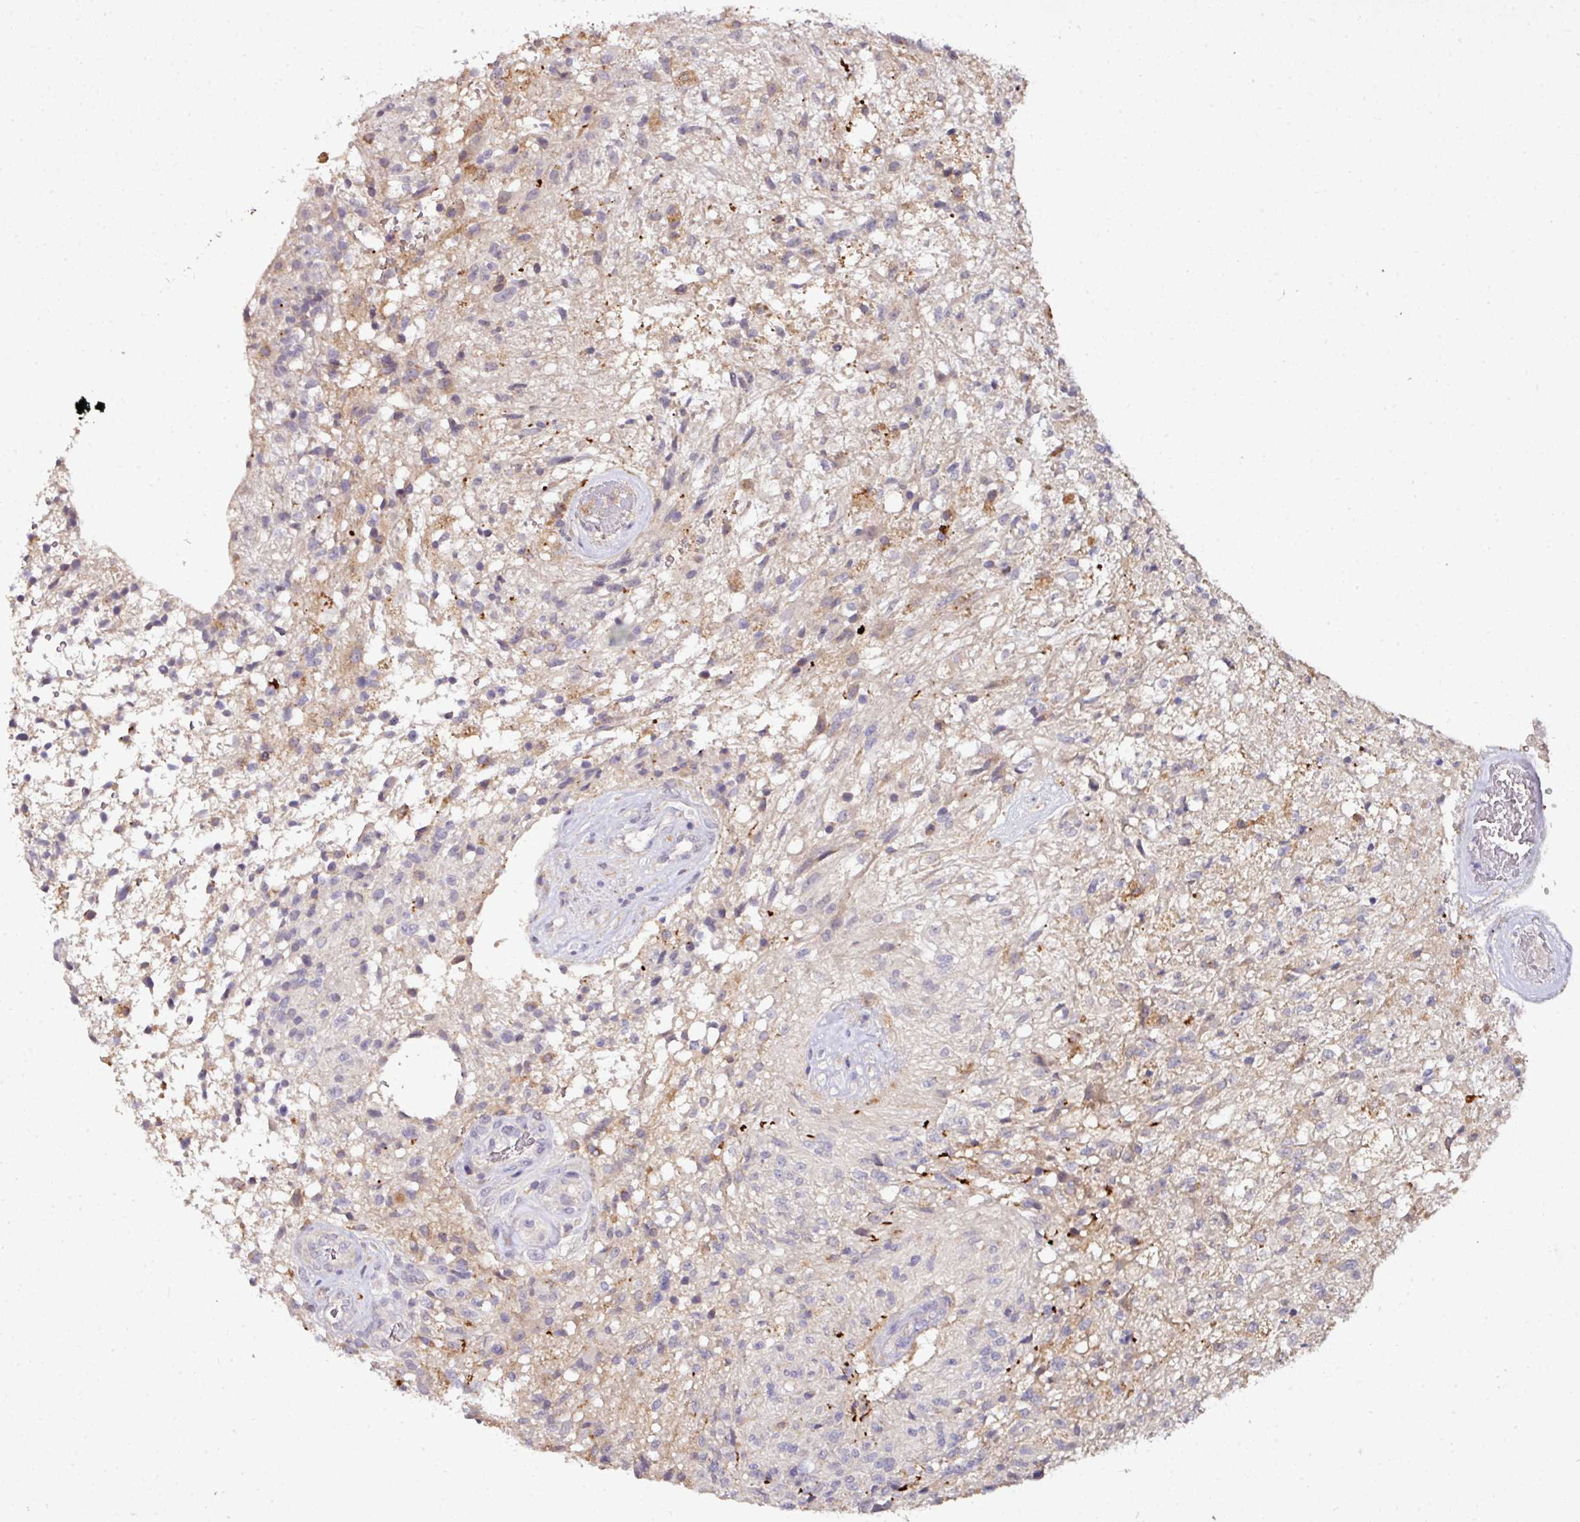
{"staining": {"intensity": "negative", "quantity": "none", "location": "none"}, "tissue": "glioma", "cell_type": "Tumor cells", "image_type": "cancer", "snomed": [{"axis": "morphology", "description": "Glioma, malignant, High grade"}, {"axis": "topography", "description": "Brain"}], "caption": "This is a micrograph of immunohistochemistry staining of malignant high-grade glioma, which shows no staining in tumor cells.", "gene": "AEBP2", "patient": {"sex": "male", "age": 56}}